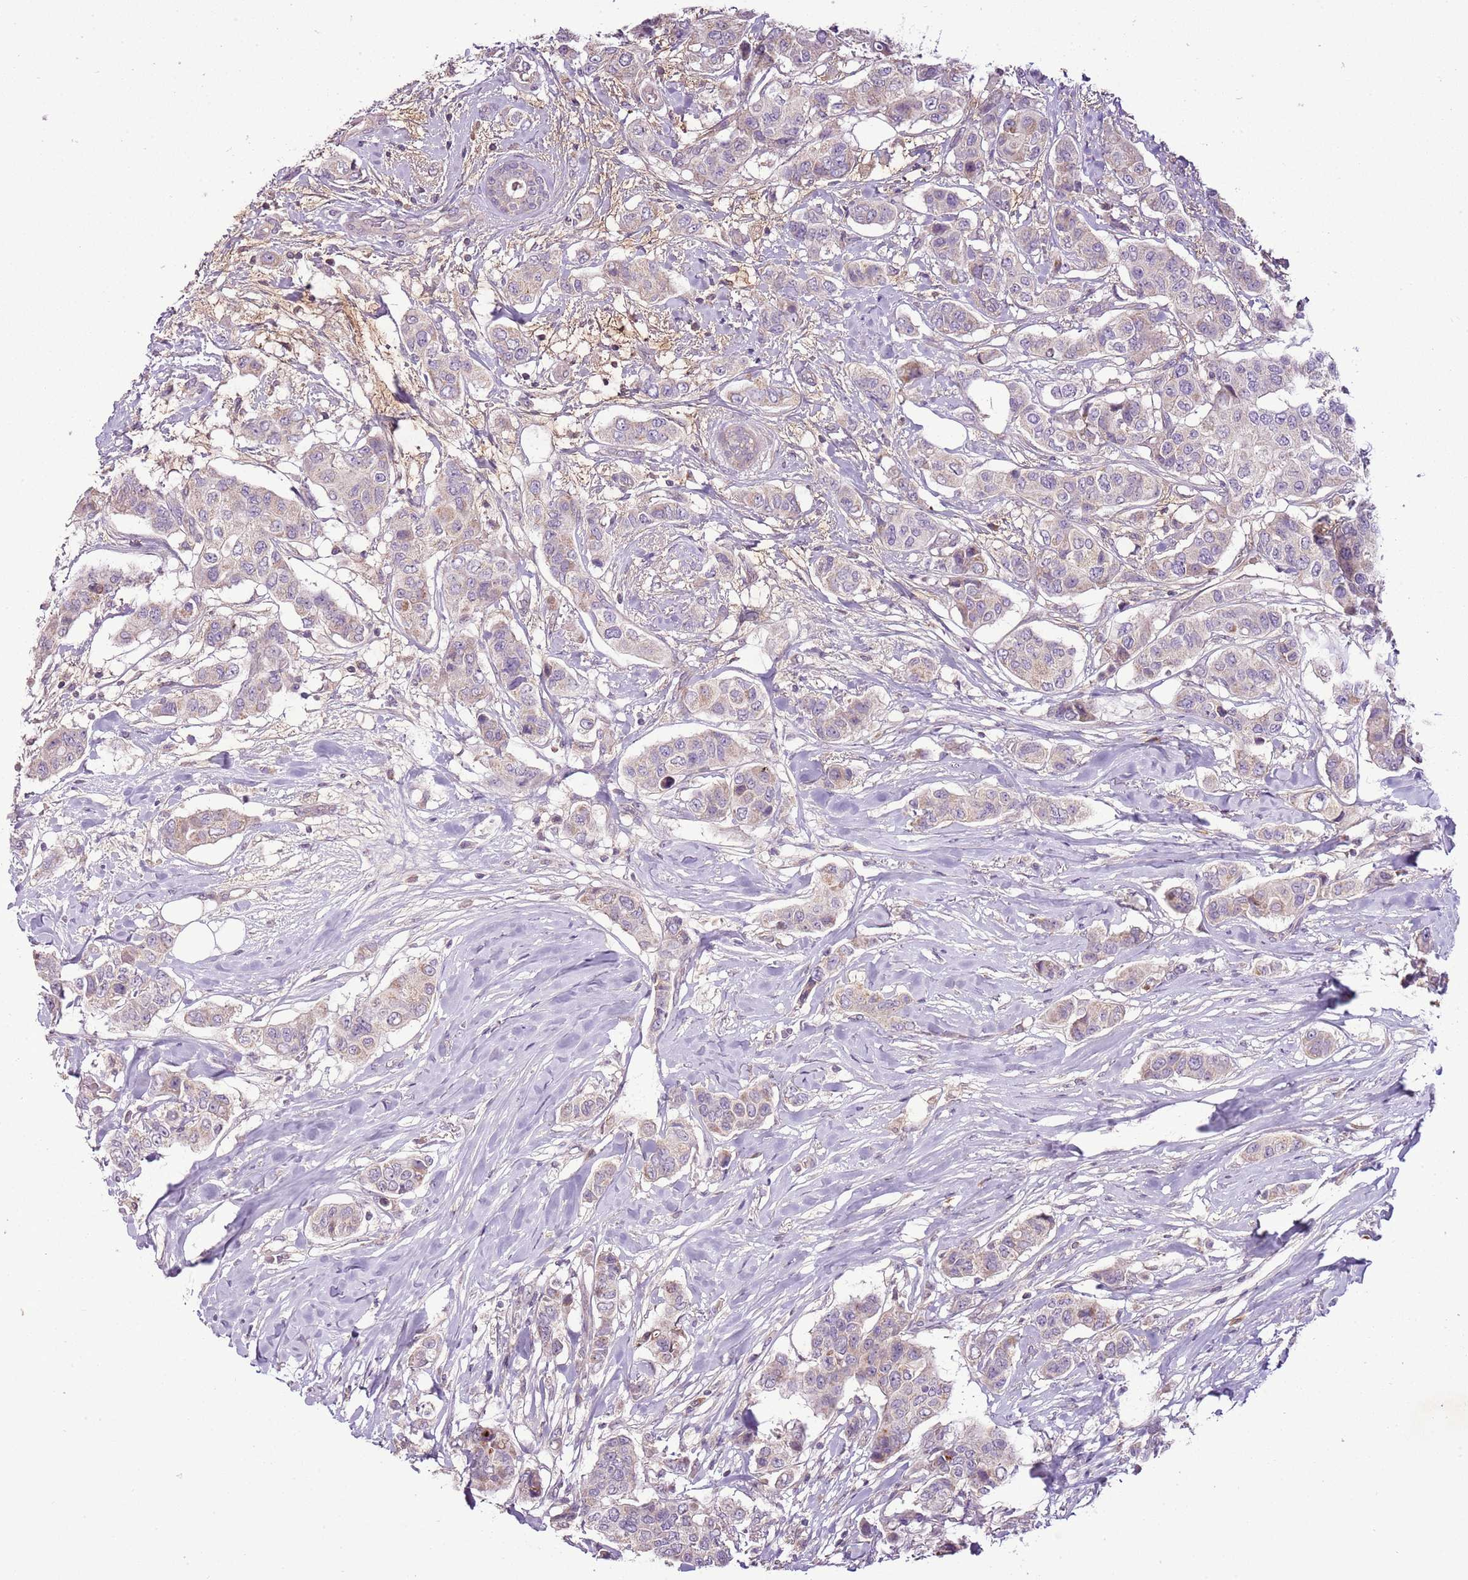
{"staining": {"intensity": "weak", "quantity": "<25%", "location": "cytoplasmic/membranous"}, "tissue": "breast cancer", "cell_type": "Tumor cells", "image_type": "cancer", "snomed": [{"axis": "morphology", "description": "Lobular carcinoma"}, {"axis": "topography", "description": "Breast"}], "caption": "Breast lobular carcinoma stained for a protein using immunohistochemistry (IHC) displays no expression tumor cells.", "gene": "CMKLR1", "patient": {"sex": "female", "age": 51}}